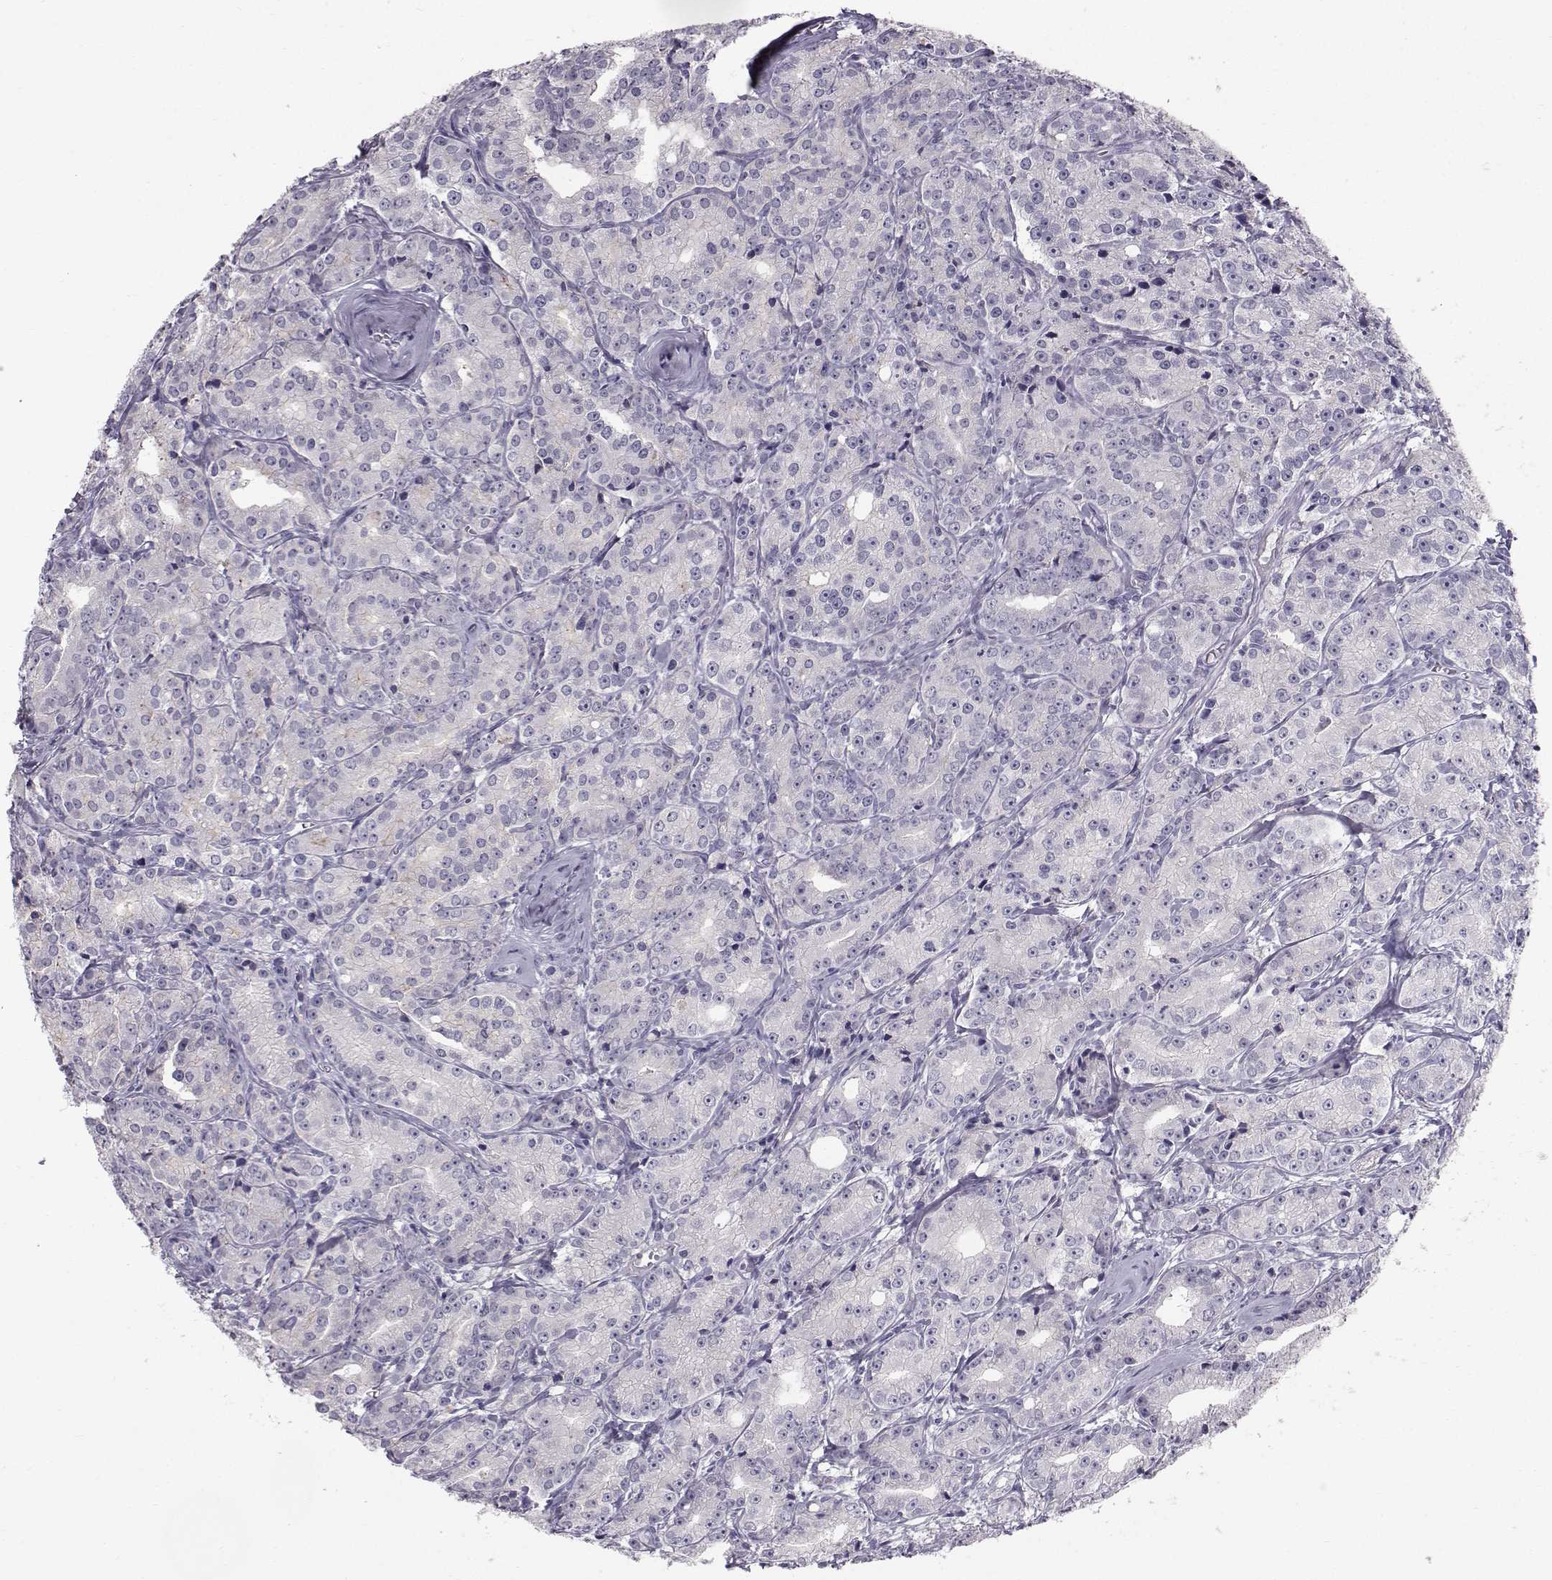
{"staining": {"intensity": "negative", "quantity": "none", "location": "none"}, "tissue": "prostate cancer", "cell_type": "Tumor cells", "image_type": "cancer", "snomed": [{"axis": "morphology", "description": "Adenocarcinoma, Medium grade"}, {"axis": "topography", "description": "Prostate"}], "caption": "Immunohistochemistry photomicrograph of prostate cancer stained for a protein (brown), which shows no positivity in tumor cells.", "gene": "SPDYE4", "patient": {"sex": "male", "age": 74}}